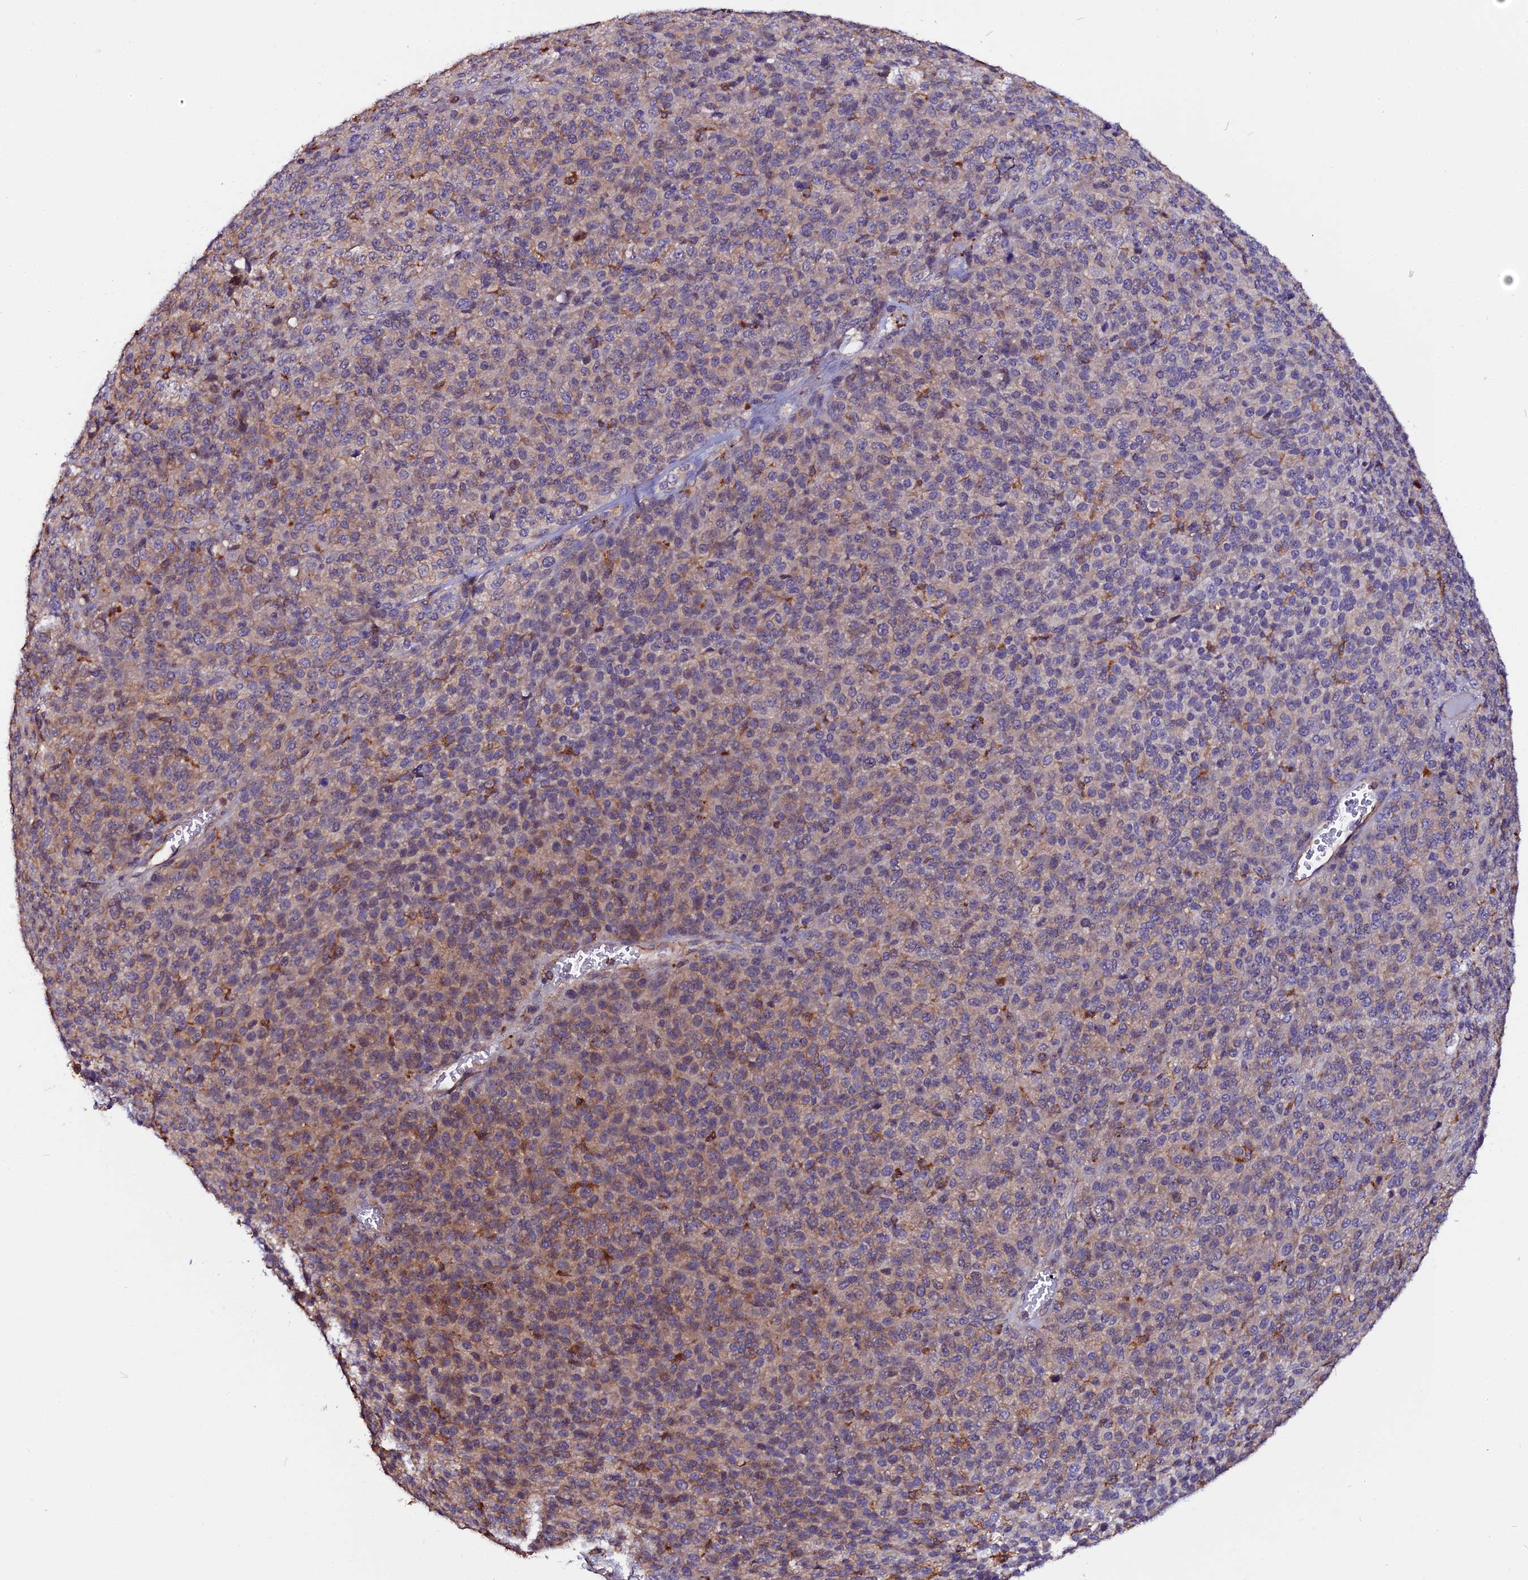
{"staining": {"intensity": "moderate", "quantity": "25%-75%", "location": "cytoplasmic/membranous"}, "tissue": "melanoma", "cell_type": "Tumor cells", "image_type": "cancer", "snomed": [{"axis": "morphology", "description": "Malignant melanoma, Metastatic site"}, {"axis": "topography", "description": "Brain"}], "caption": "This histopathology image displays malignant melanoma (metastatic site) stained with immunohistochemistry to label a protein in brown. The cytoplasmic/membranous of tumor cells show moderate positivity for the protein. Nuclei are counter-stained blue.", "gene": "USP17L15", "patient": {"sex": "female", "age": 56}}